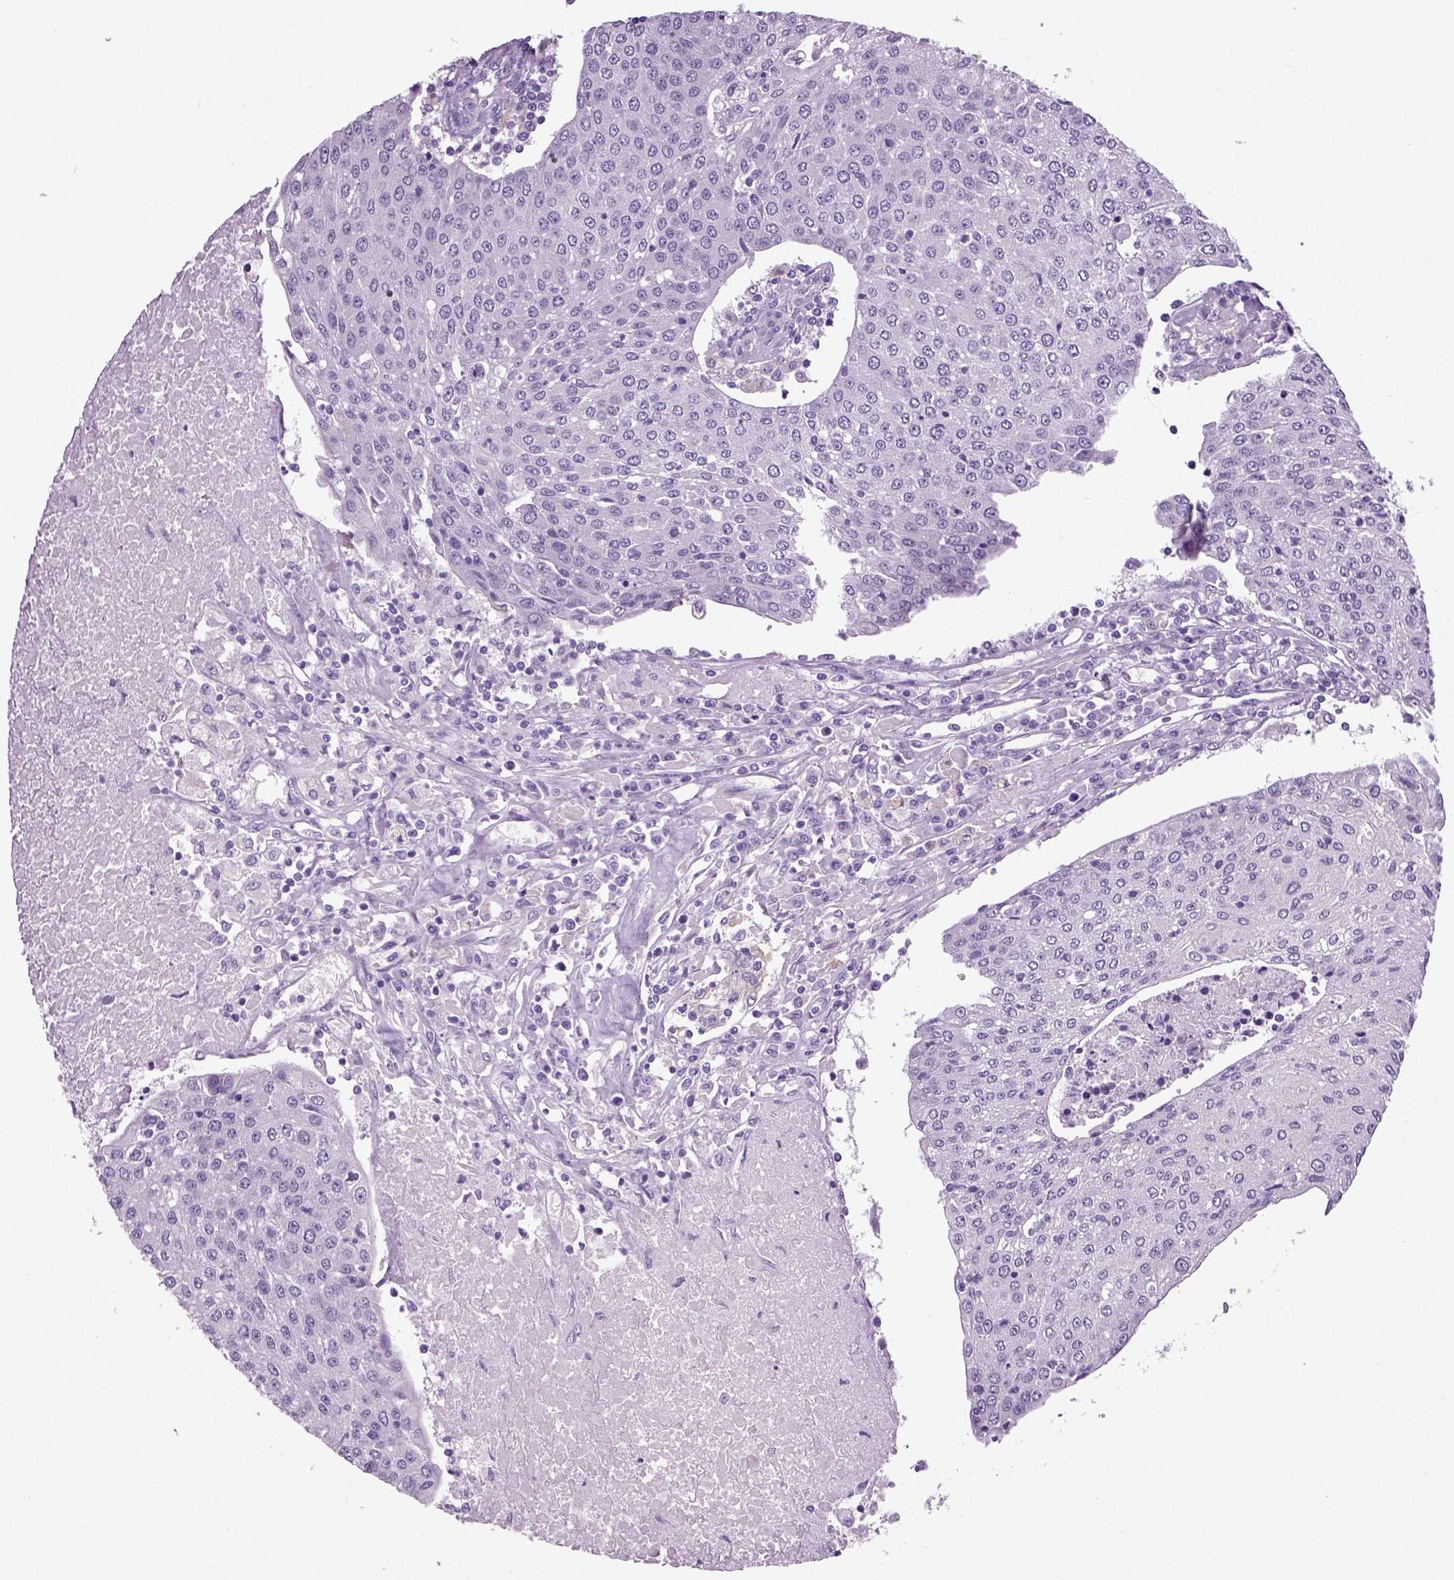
{"staining": {"intensity": "negative", "quantity": "none", "location": "none"}, "tissue": "urothelial cancer", "cell_type": "Tumor cells", "image_type": "cancer", "snomed": [{"axis": "morphology", "description": "Urothelial carcinoma, High grade"}, {"axis": "topography", "description": "Urinary bladder"}], "caption": "Photomicrograph shows no significant protein staining in tumor cells of urothelial carcinoma (high-grade).", "gene": "NECAB2", "patient": {"sex": "female", "age": 85}}